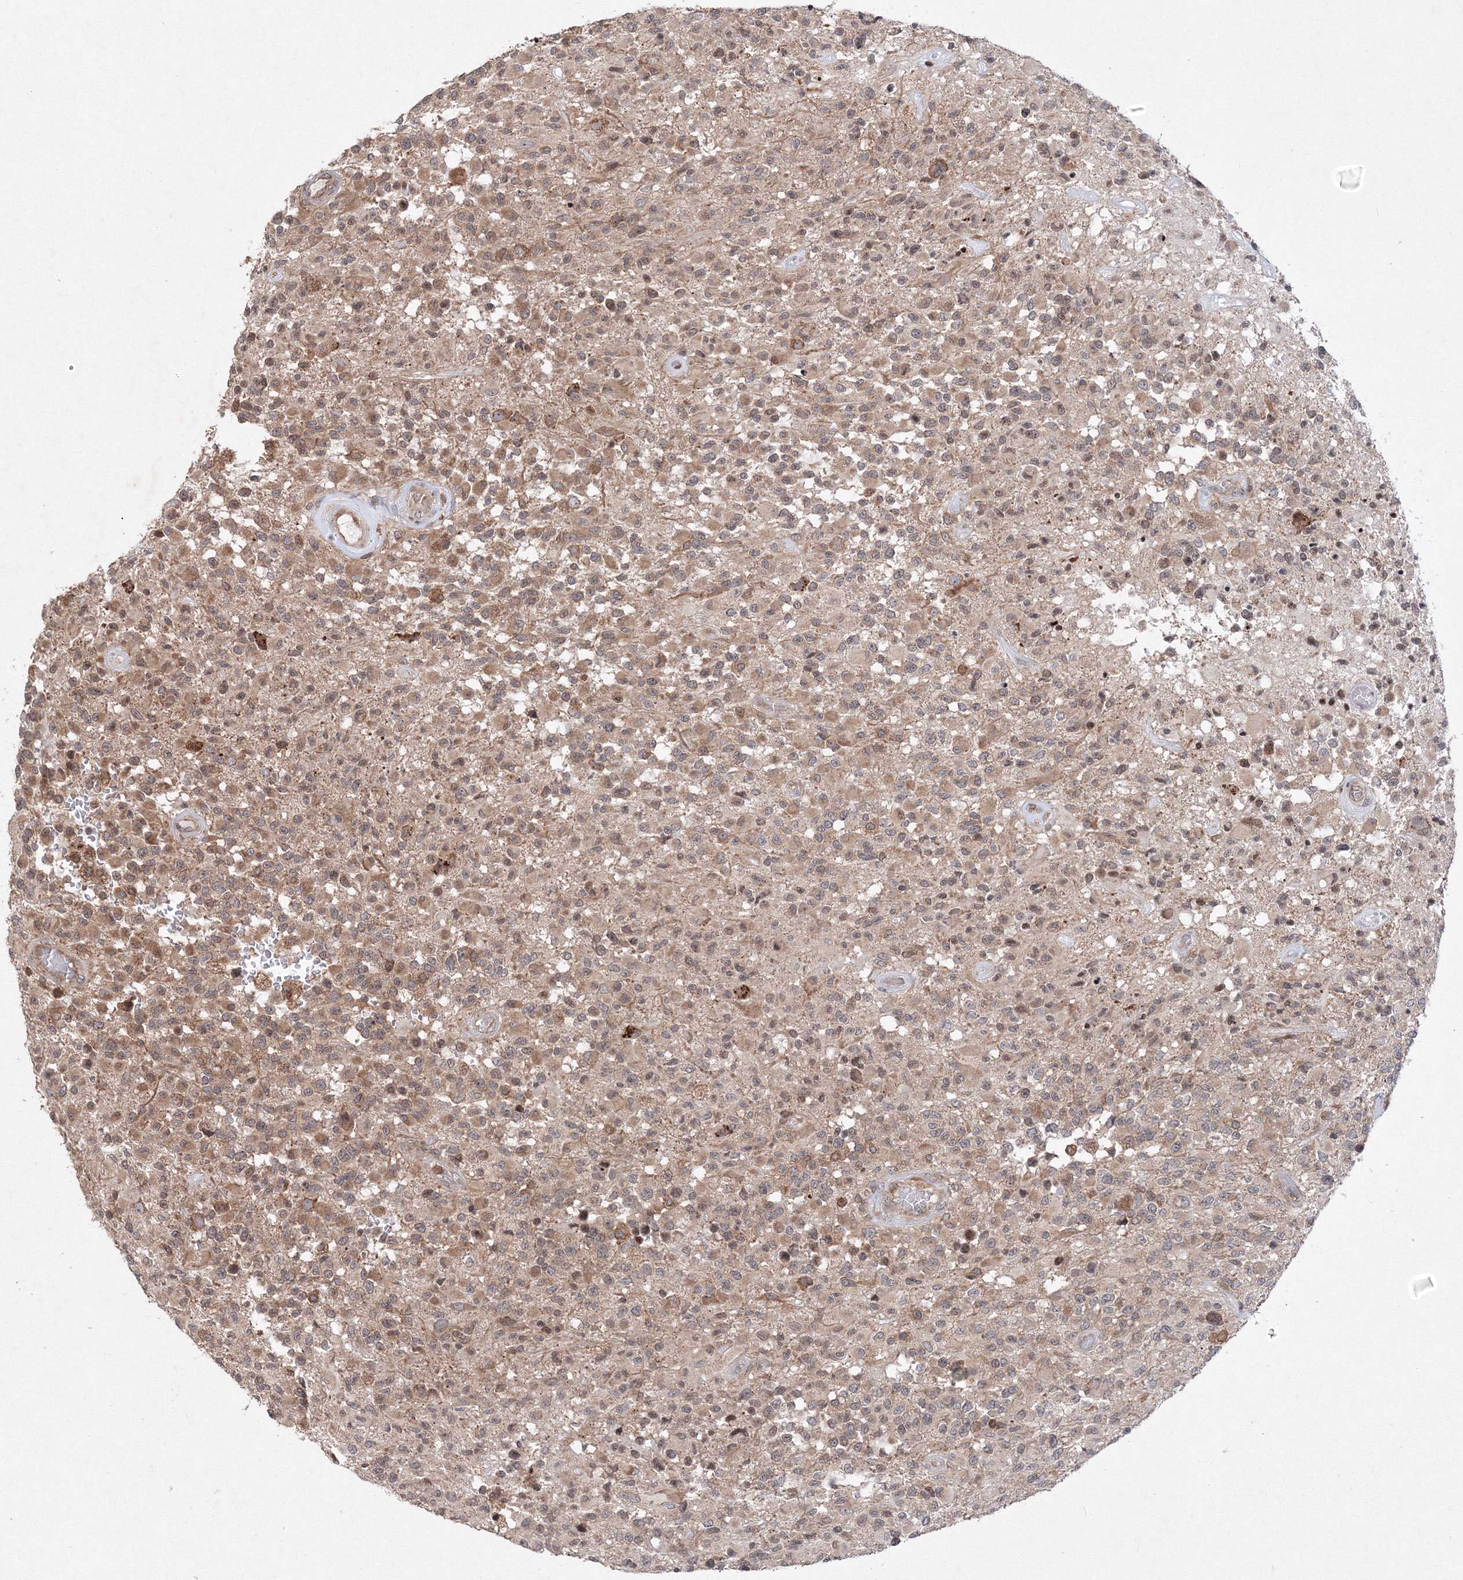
{"staining": {"intensity": "moderate", "quantity": ">75%", "location": "cytoplasmic/membranous,nuclear"}, "tissue": "glioma", "cell_type": "Tumor cells", "image_type": "cancer", "snomed": [{"axis": "morphology", "description": "Glioma, malignant, High grade"}, {"axis": "morphology", "description": "Glioblastoma, NOS"}, {"axis": "topography", "description": "Brain"}], "caption": "A brown stain highlights moderate cytoplasmic/membranous and nuclear positivity of a protein in human malignant high-grade glioma tumor cells.", "gene": "MKRN2", "patient": {"sex": "male", "age": 60}}